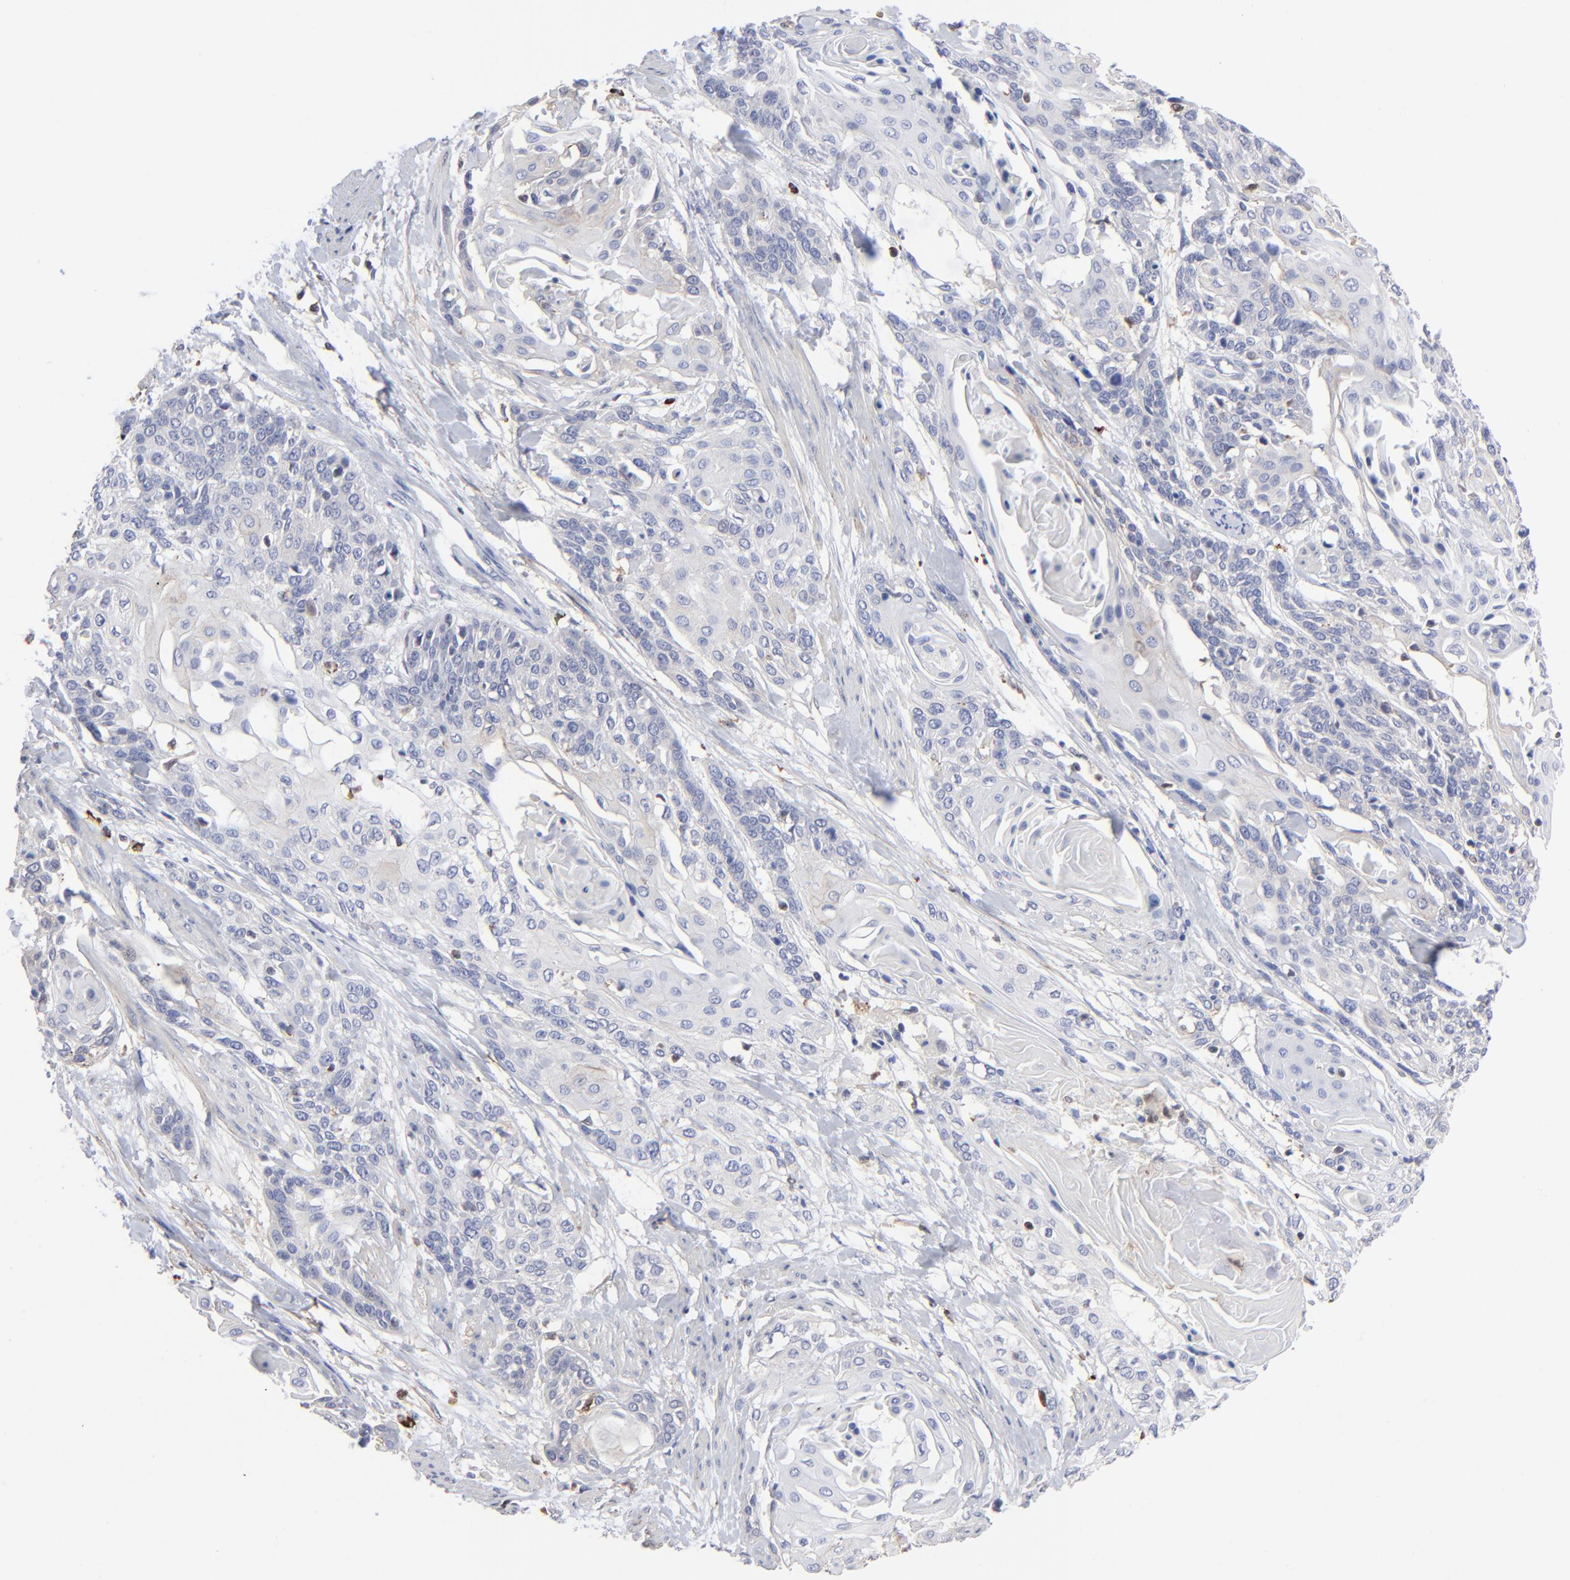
{"staining": {"intensity": "negative", "quantity": "none", "location": "none"}, "tissue": "cervical cancer", "cell_type": "Tumor cells", "image_type": "cancer", "snomed": [{"axis": "morphology", "description": "Squamous cell carcinoma, NOS"}, {"axis": "topography", "description": "Cervix"}], "caption": "Immunohistochemical staining of cervical cancer (squamous cell carcinoma) reveals no significant positivity in tumor cells.", "gene": "TBXT", "patient": {"sex": "female", "age": 57}}